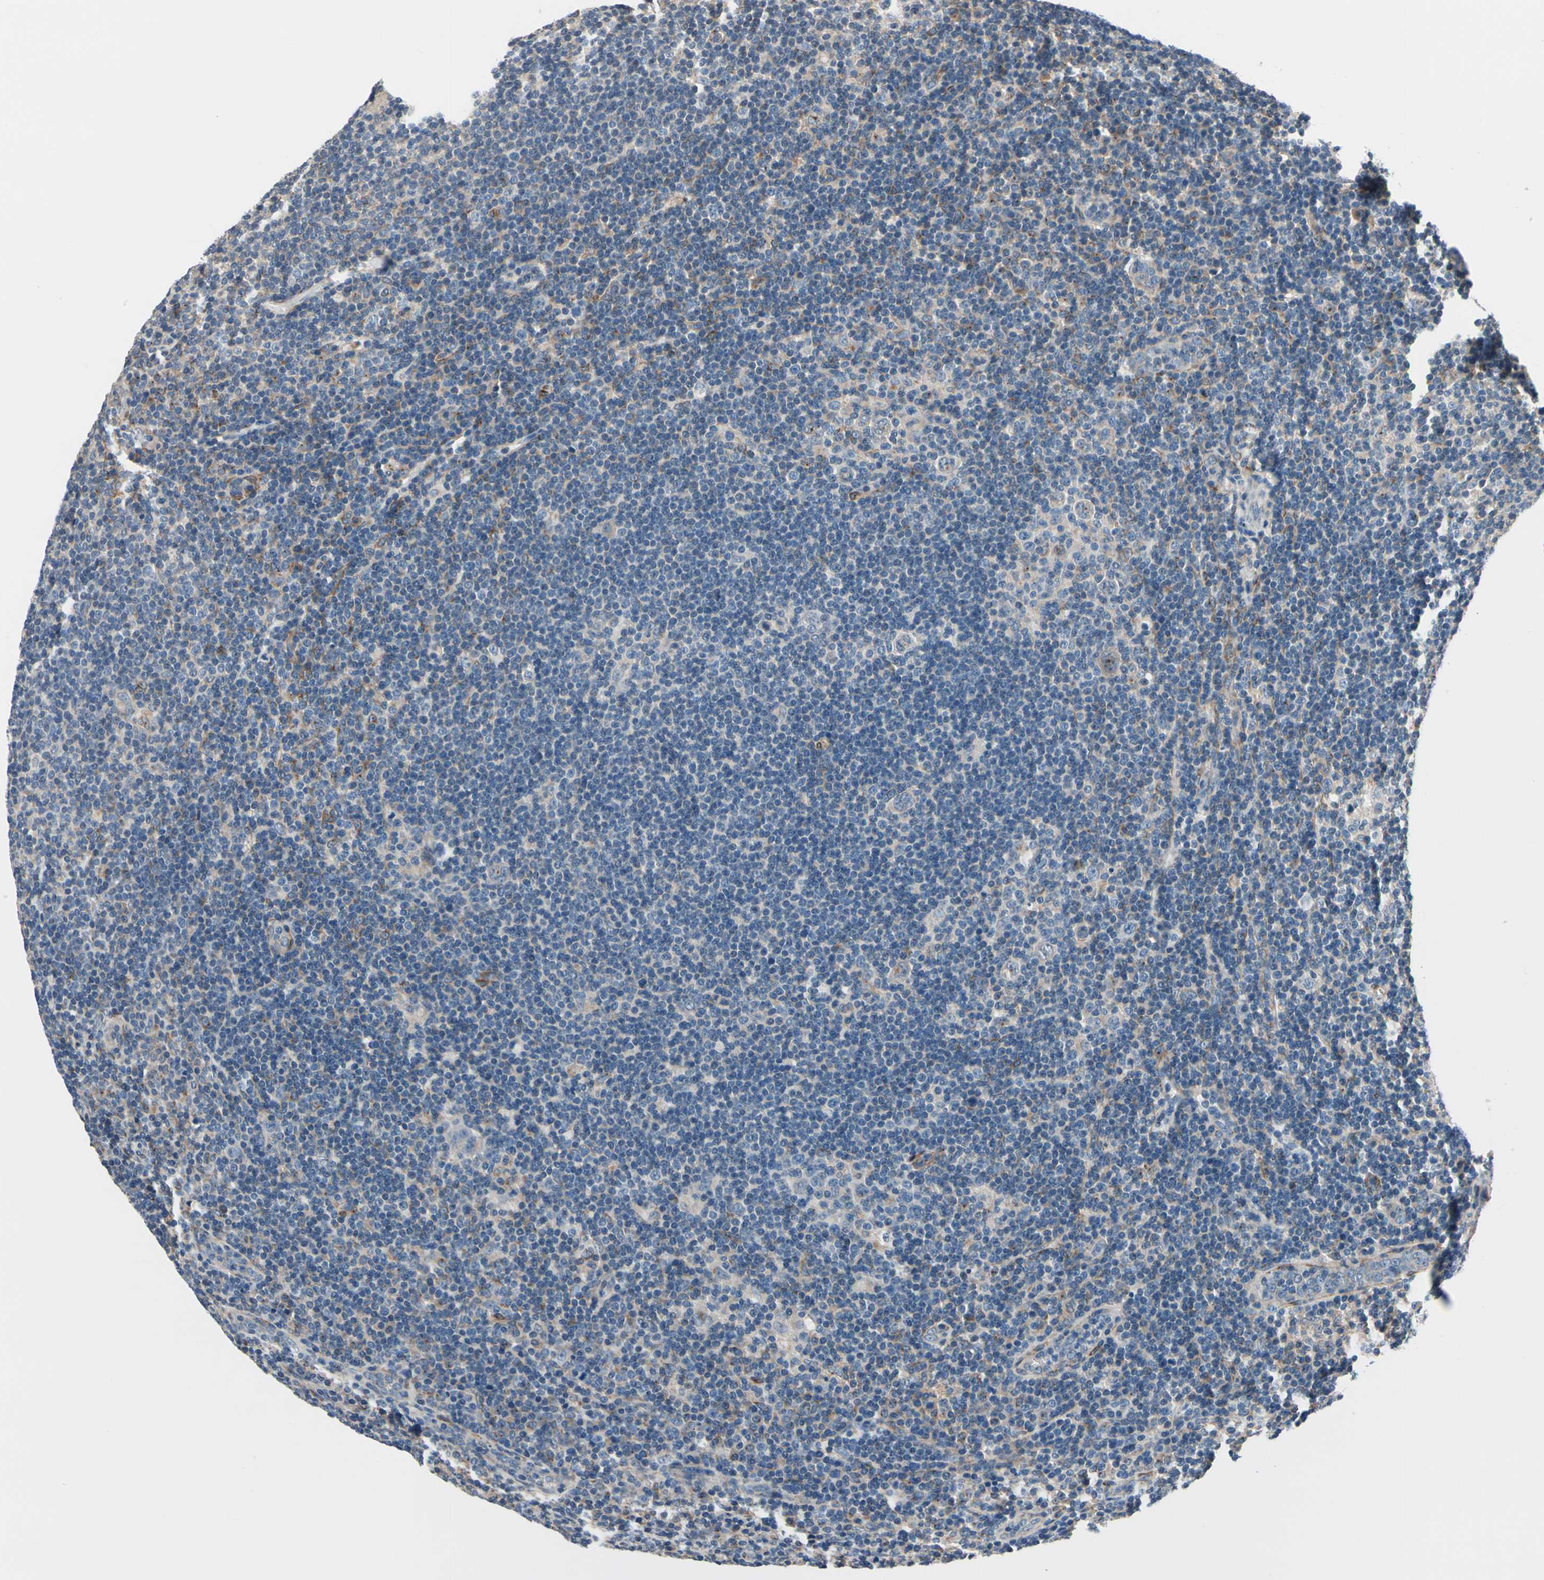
{"staining": {"intensity": "weak", "quantity": "25%-75%", "location": "cytoplasmic/membranous"}, "tissue": "lymphoma", "cell_type": "Tumor cells", "image_type": "cancer", "snomed": [{"axis": "morphology", "description": "Hodgkin's disease, NOS"}, {"axis": "topography", "description": "Lymph node"}], "caption": "High-power microscopy captured an immunohistochemistry (IHC) photomicrograph of Hodgkin's disease, revealing weak cytoplasmic/membranous positivity in about 25%-75% of tumor cells.", "gene": "PRKAR2B", "patient": {"sex": "female", "age": 57}}